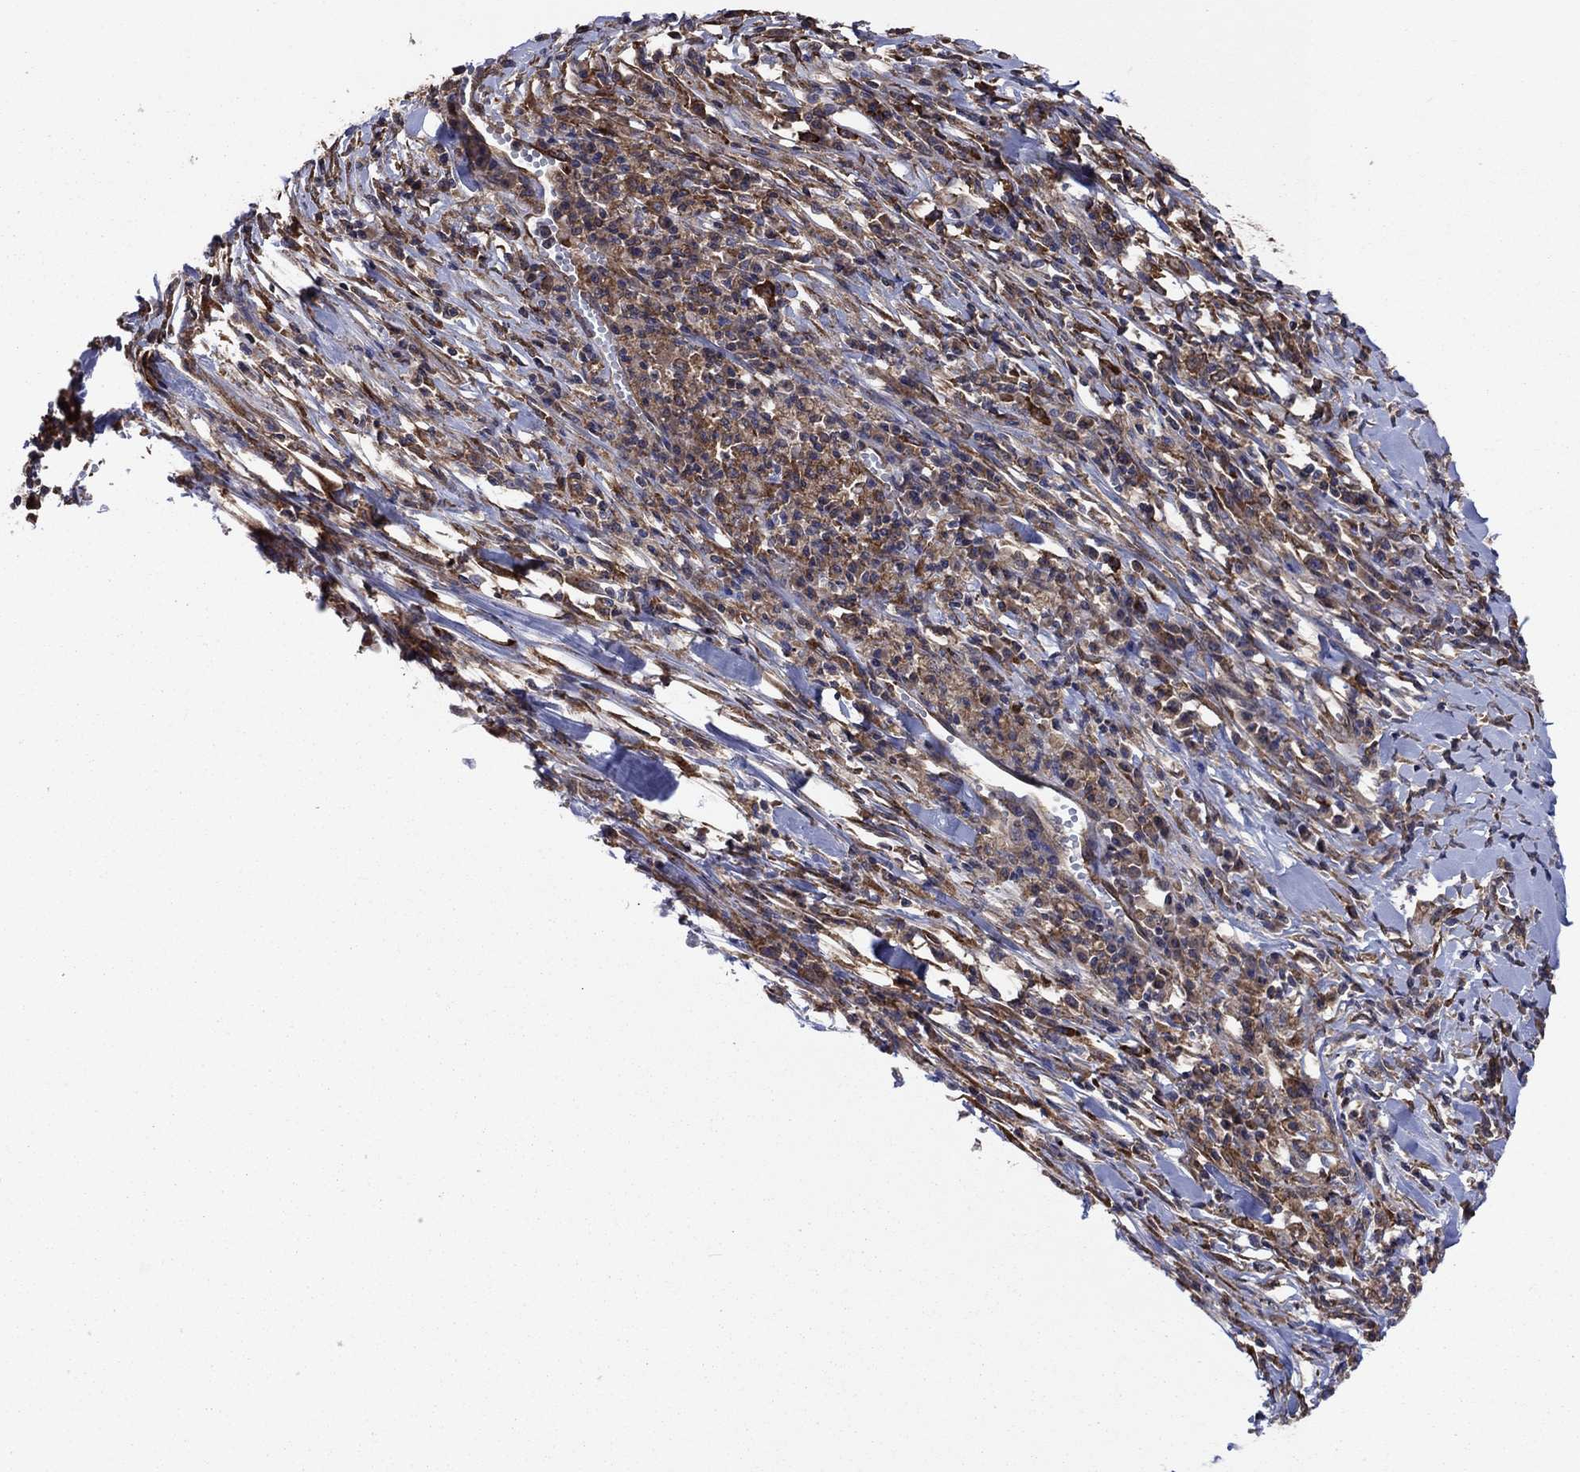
{"staining": {"intensity": "strong", "quantity": "<25%", "location": "cytoplasmic/membranous"}, "tissue": "melanoma", "cell_type": "Tumor cells", "image_type": "cancer", "snomed": [{"axis": "morphology", "description": "Malignant melanoma, Metastatic site"}, {"axis": "topography", "description": "Lymph node"}], "caption": "Tumor cells exhibit strong cytoplasmic/membranous expression in about <25% of cells in malignant melanoma (metastatic site). The protein is stained brown, and the nuclei are stained in blue (DAB IHC with brightfield microscopy, high magnification).", "gene": "YBX1", "patient": {"sex": "male", "age": 50}}